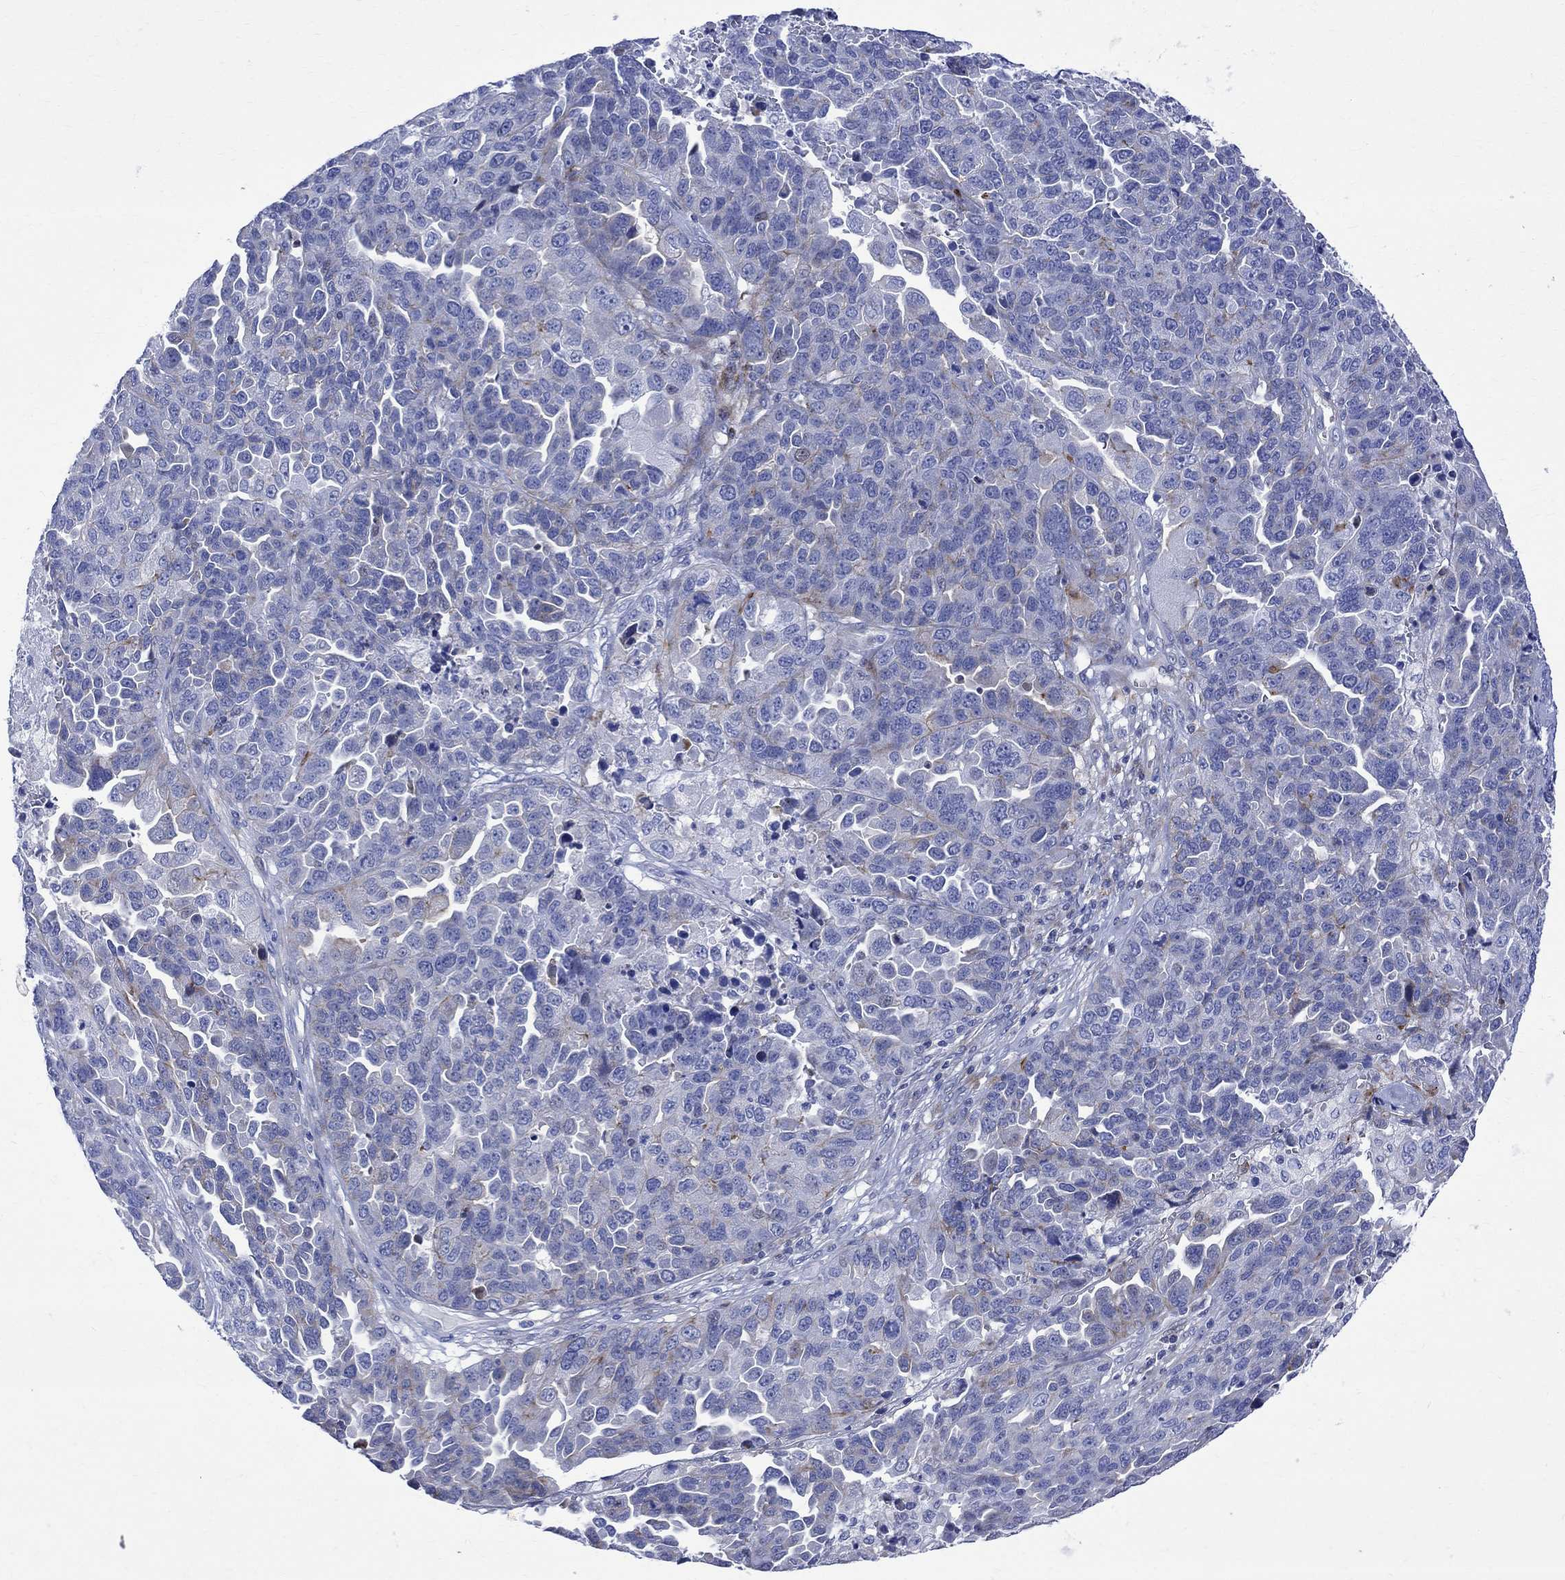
{"staining": {"intensity": "weak", "quantity": "<25%", "location": "cytoplasmic/membranous"}, "tissue": "ovarian cancer", "cell_type": "Tumor cells", "image_type": "cancer", "snomed": [{"axis": "morphology", "description": "Cystadenocarcinoma, serous, NOS"}, {"axis": "topography", "description": "Ovary"}], "caption": "IHC of human serous cystadenocarcinoma (ovarian) reveals no positivity in tumor cells. The staining was performed using DAB (3,3'-diaminobenzidine) to visualize the protein expression in brown, while the nuclei were stained in blue with hematoxylin (Magnification: 20x).", "gene": "PARVB", "patient": {"sex": "female", "age": 87}}